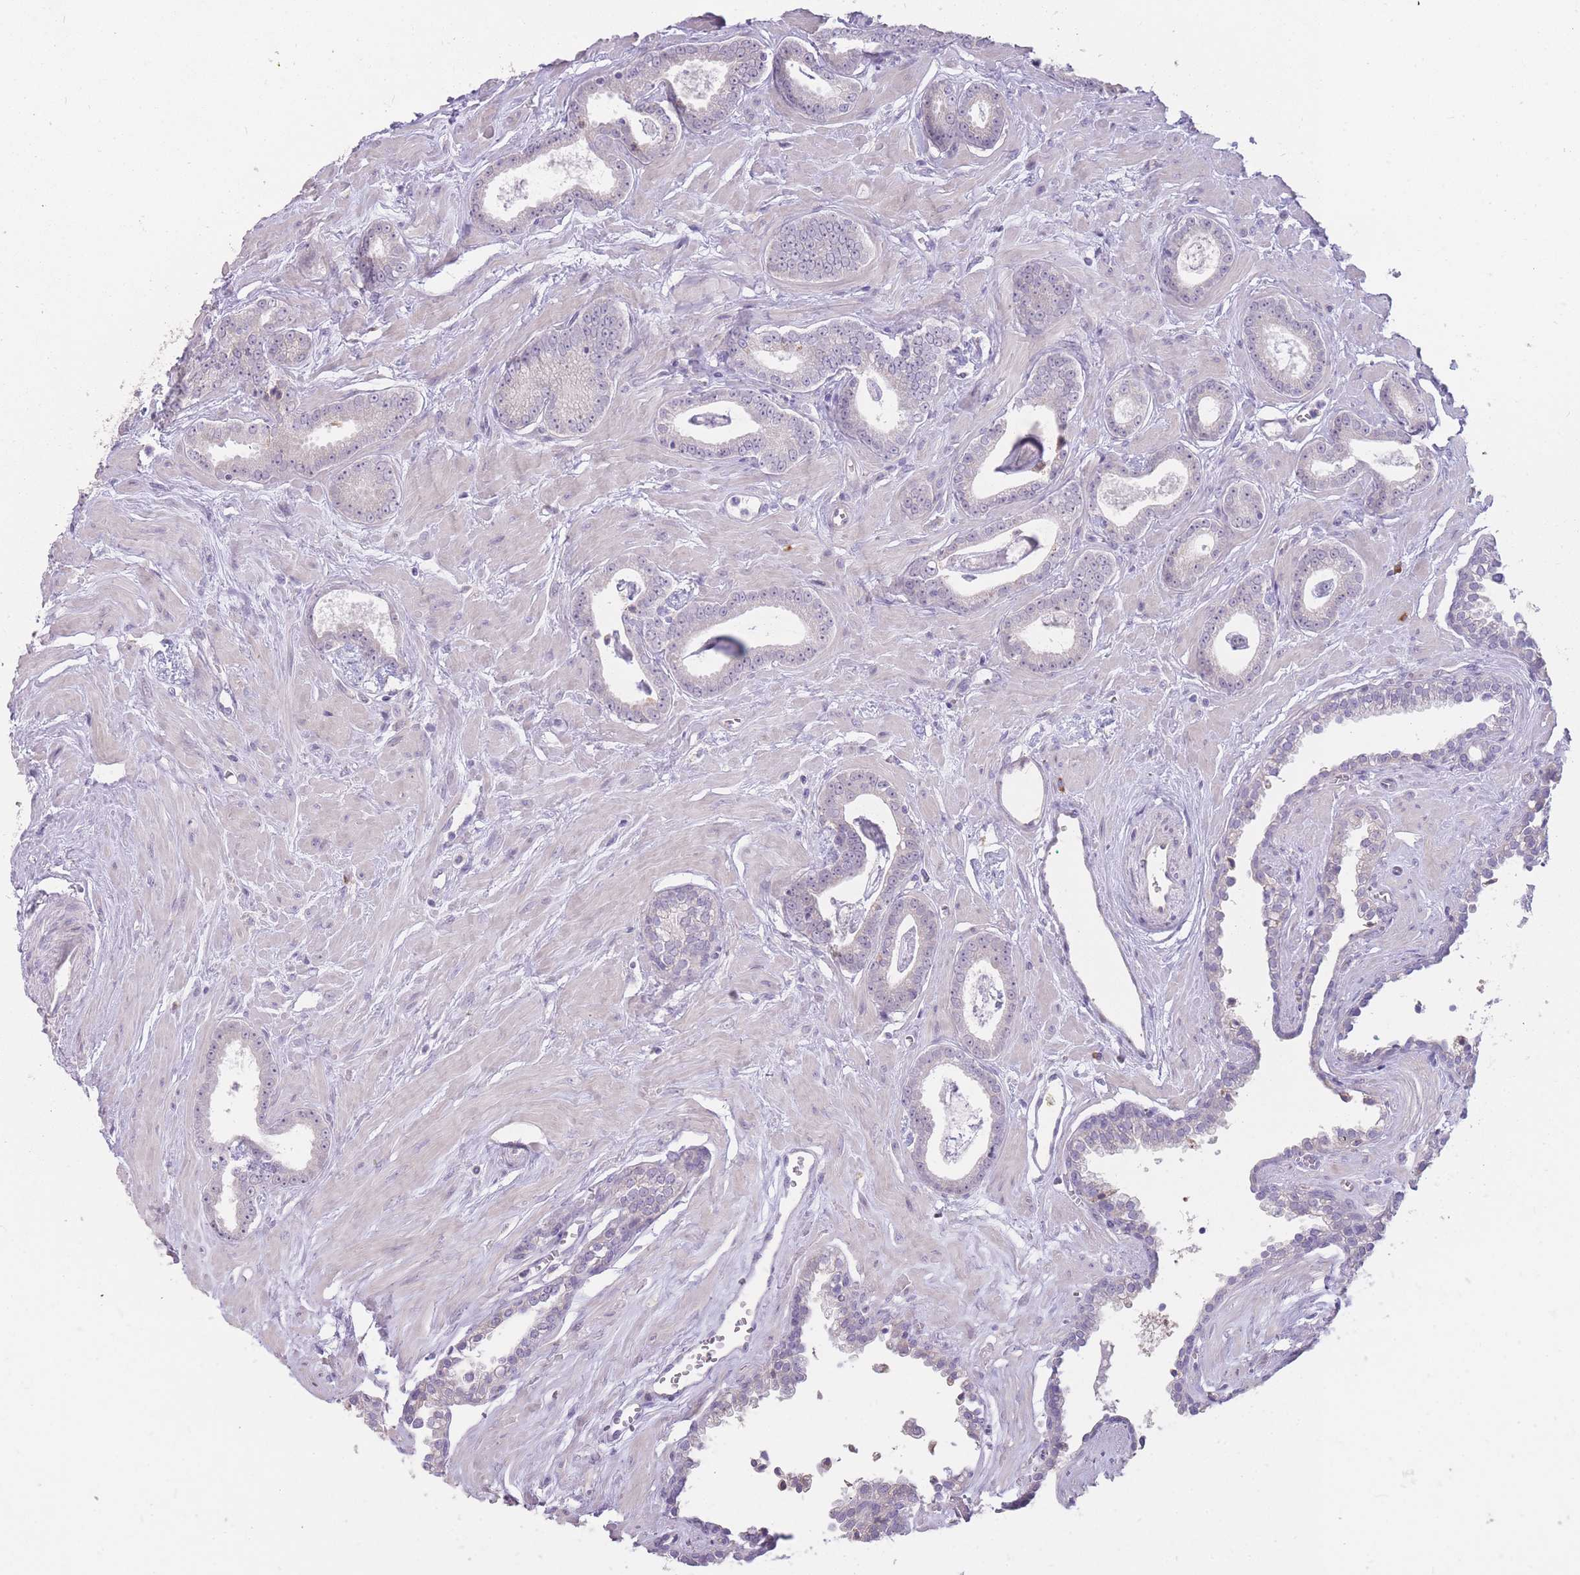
{"staining": {"intensity": "negative", "quantity": "none", "location": "none"}, "tissue": "prostate cancer", "cell_type": "Tumor cells", "image_type": "cancer", "snomed": [{"axis": "morphology", "description": "Adenocarcinoma, Low grade"}, {"axis": "topography", "description": "Prostate"}], "caption": "Protein analysis of prostate low-grade adenocarcinoma exhibits no significant positivity in tumor cells.", "gene": "TRAPPC5", "patient": {"sex": "male", "age": 60}}